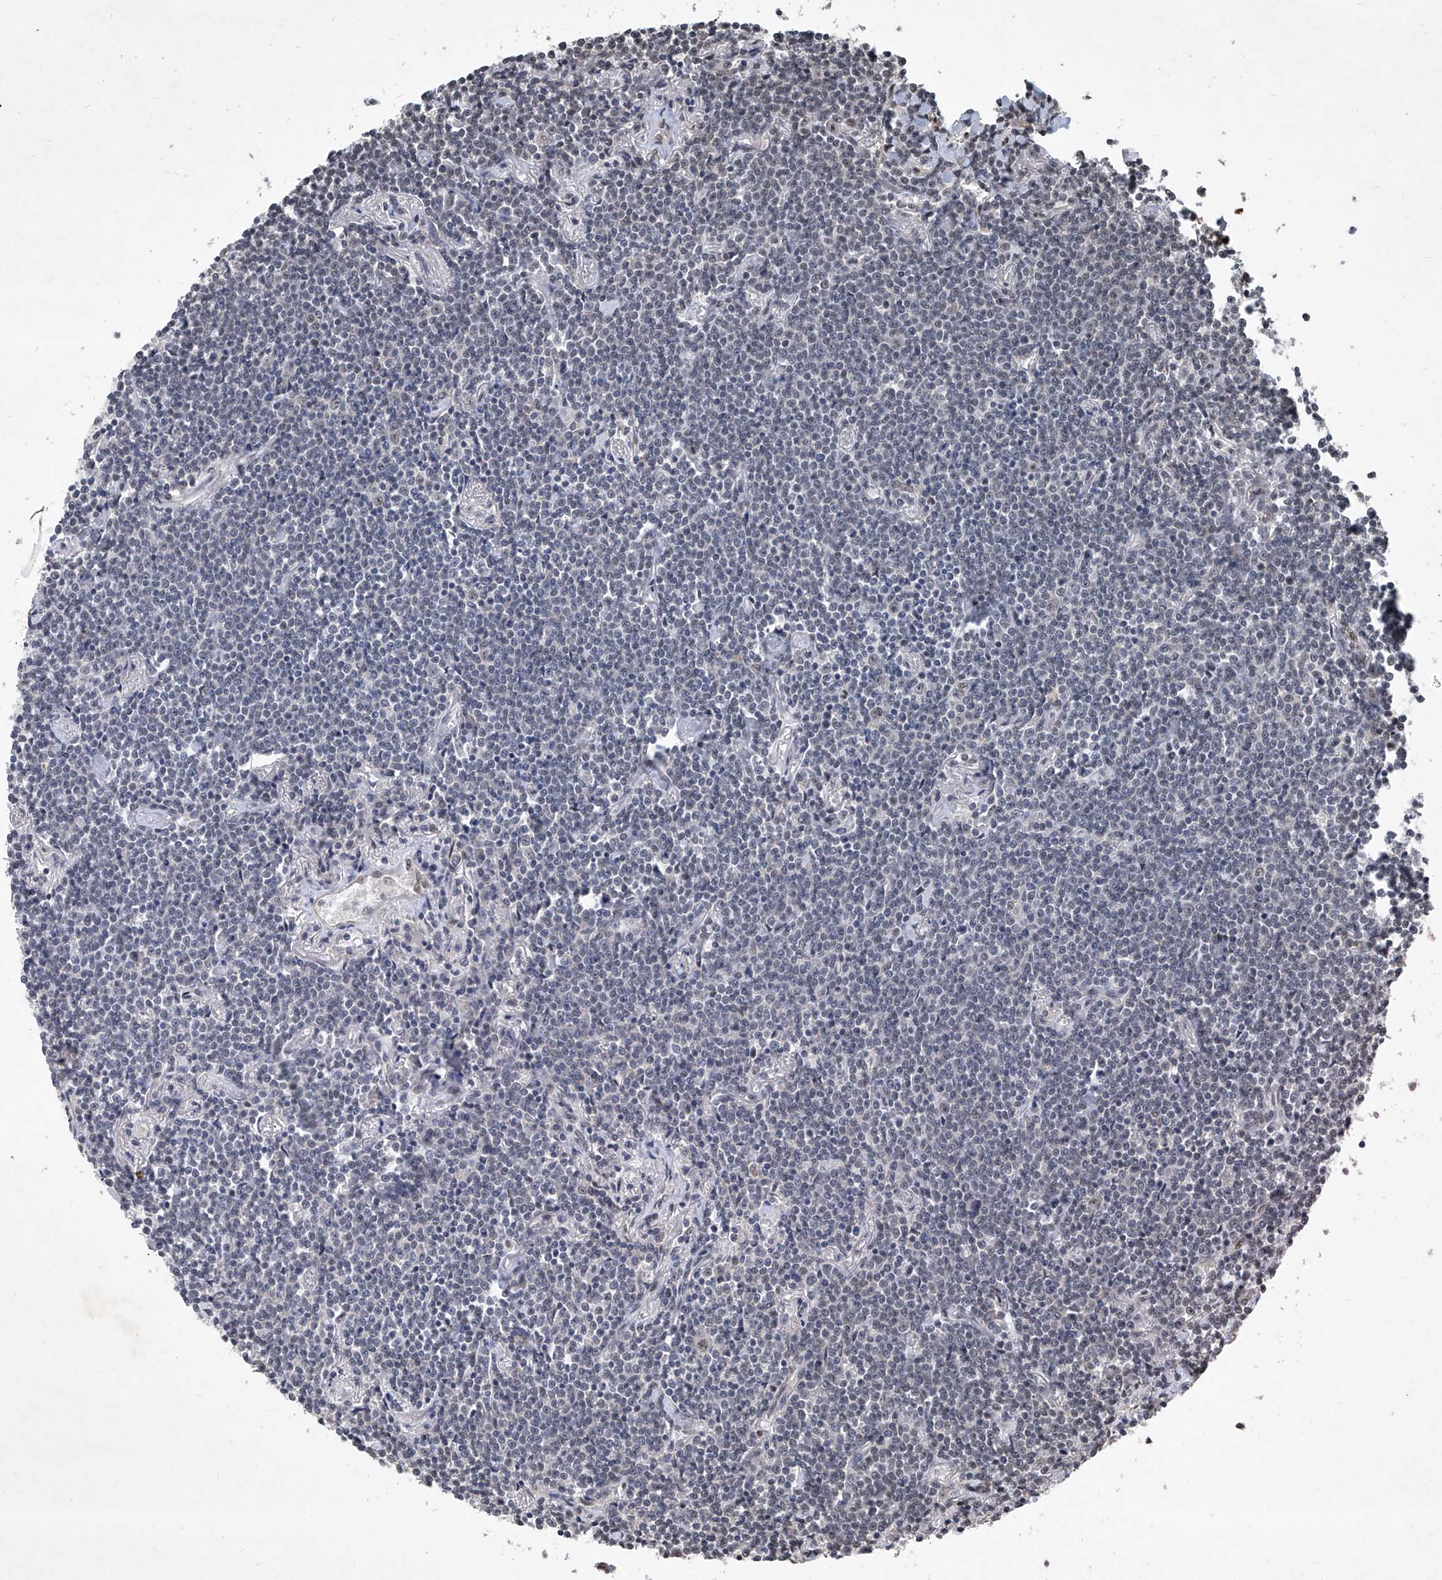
{"staining": {"intensity": "negative", "quantity": "none", "location": "none"}, "tissue": "lymphoma", "cell_type": "Tumor cells", "image_type": "cancer", "snomed": [{"axis": "morphology", "description": "Malignant lymphoma, non-Hodgkin's type, Low grade"}, {"axis": "topography", "description": "Lung"}], "caption": "Low-grade malignant lymphoma, non-Hodgkin's type was stained to show a protein in brown. There is no significant staining in tumor cells.", "gene": "DDX39B", "patient": {"sex": "female", "age": 71}}